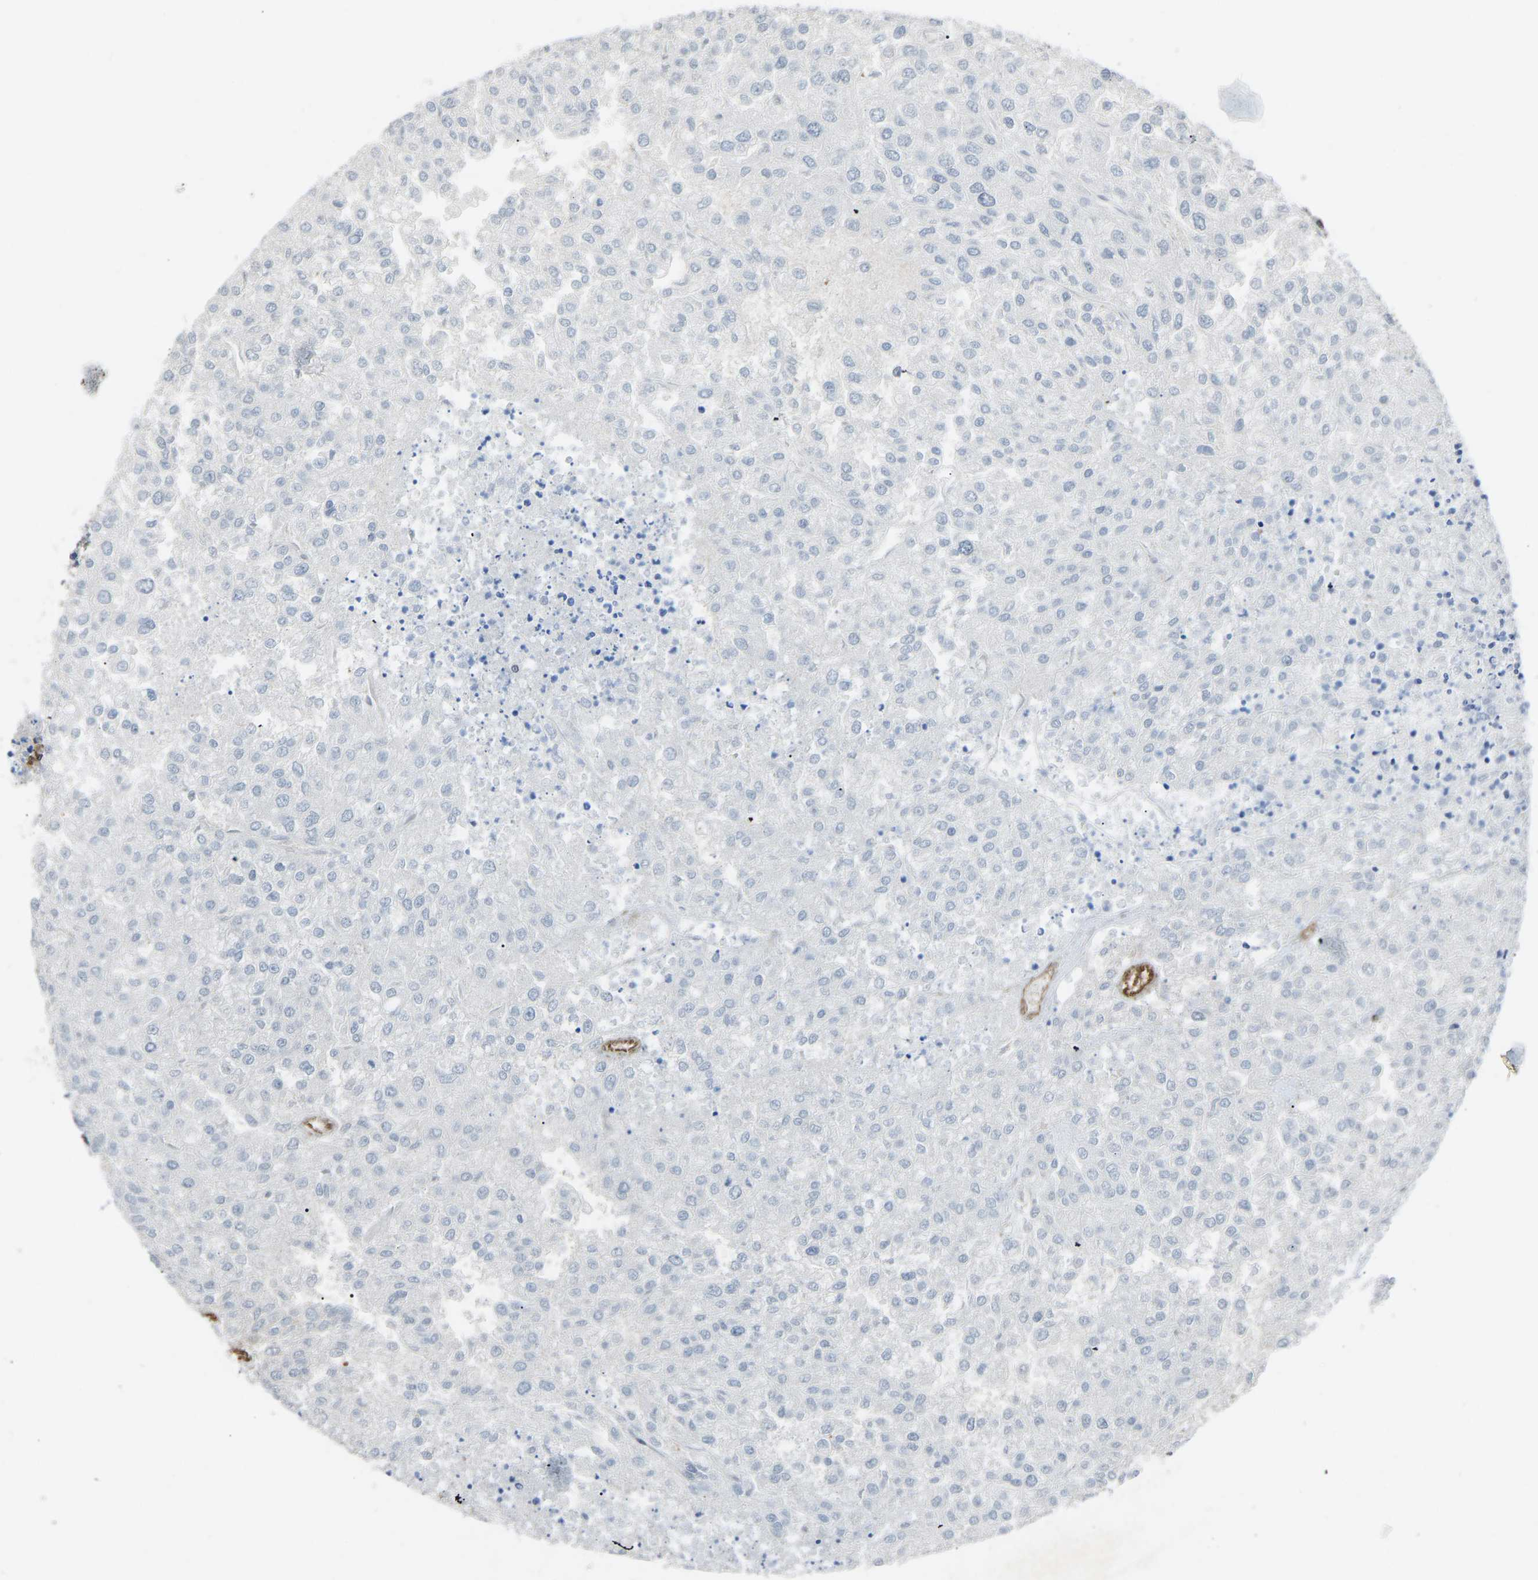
{"staining": {"intensity": "negative", "quantity": "none", "location": "none"}, "tissue": "renal cancer", "cell_type": "Tumor cells", "image_type": "cancer", "snomed": [{"axis": "morphology", "description": "Adenocarcinoma, NOS"}, {"axis": "topography", "description": "Kidney"}], "caption": "This is an IHC image of human renal cancer (adenocarcinoma). There is no expression in tumor cells.", "gene": "DDX5", "patient": {"sex": "female", "age": 54}}